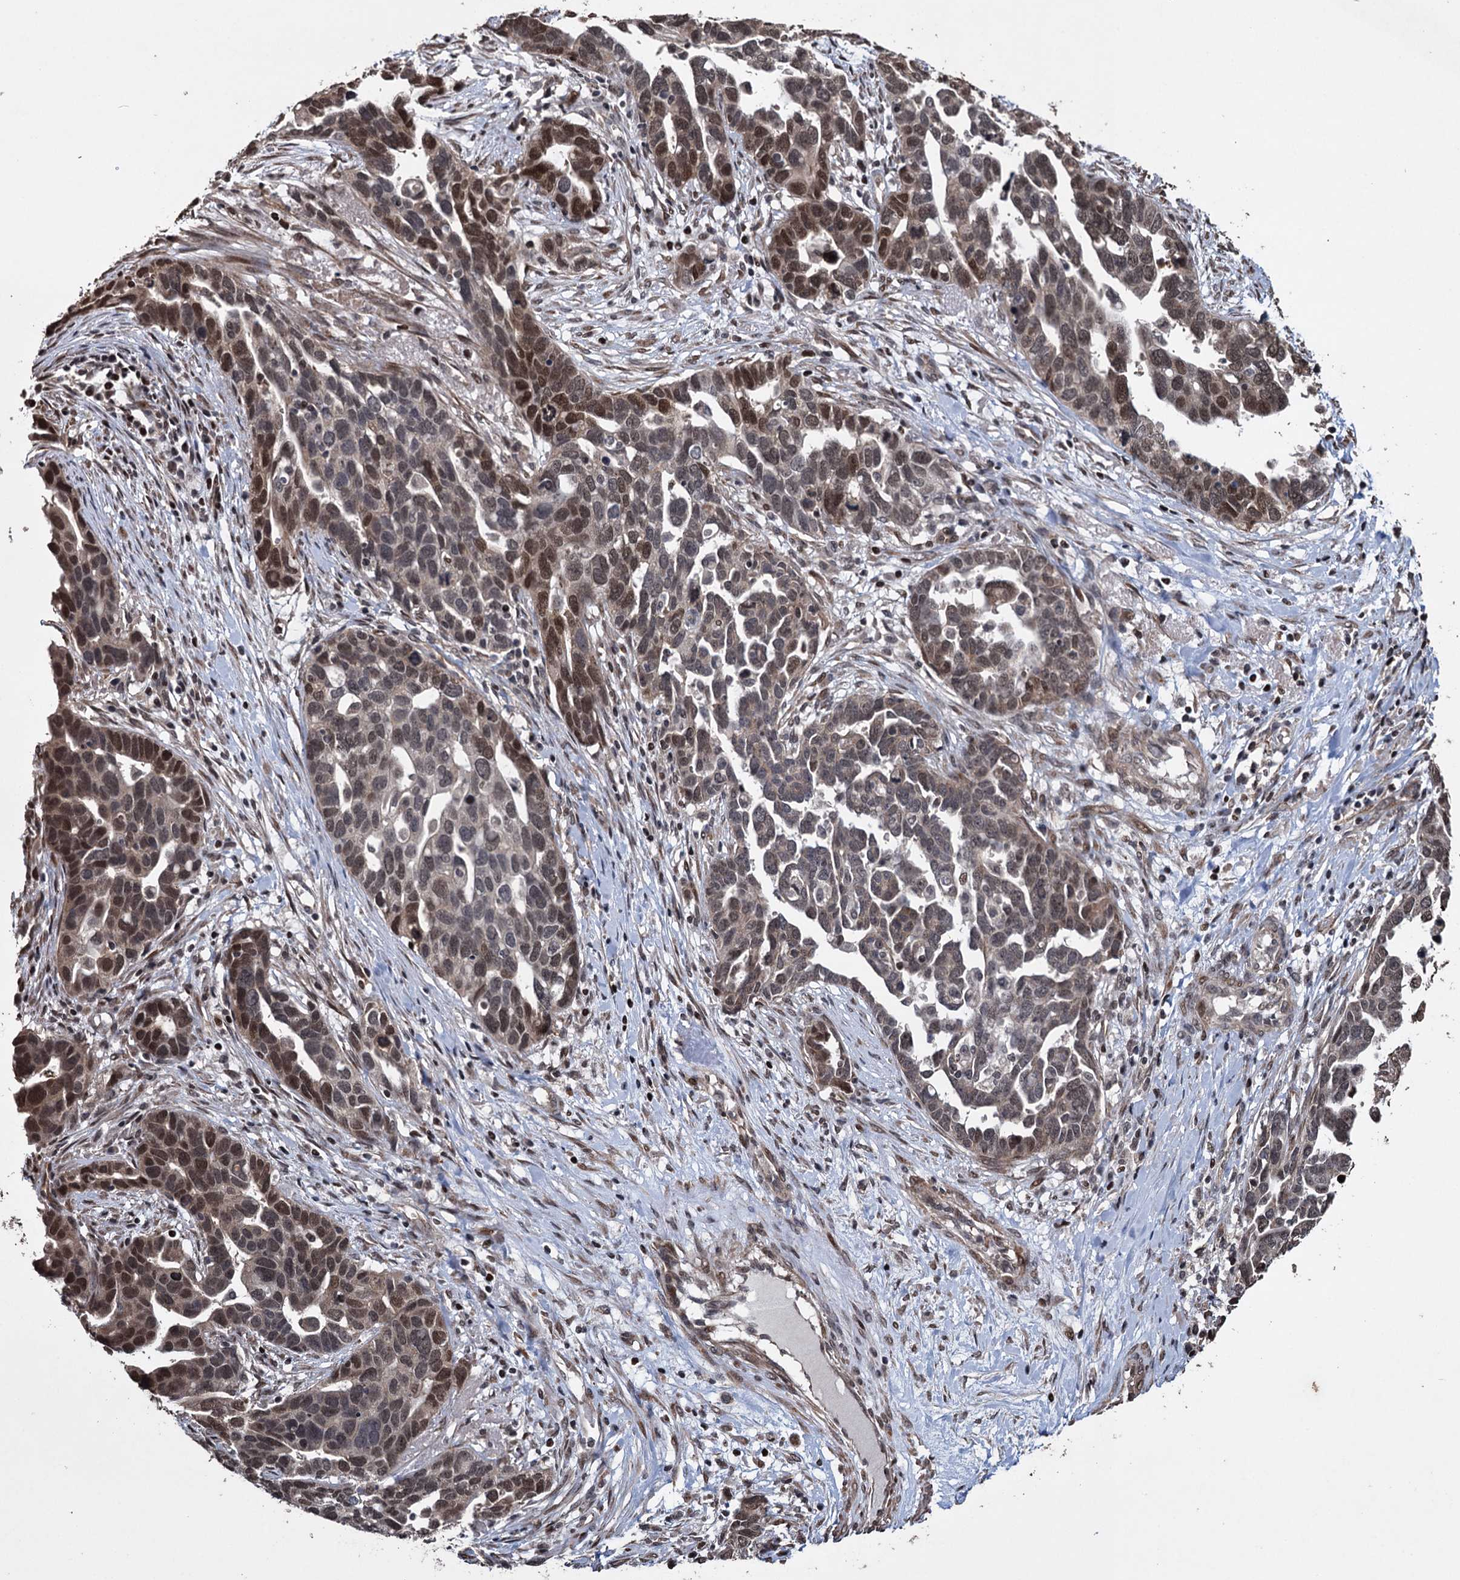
{"staining": {"intensity": "moderate", "quantity": "25%-75%", "location": "nuclear"}, "tissue": "ovarian cancer", "cell_type": "Tumor cells", "image_type": "cancer", "snomed": [{"axis": "morphology", "description": "Cystadenocarcinoma, serous, NOS"}, {"axis": "topography", "description": "Ovary"}], "caption": "Tumor cells exhibit moderate nuclear positivity in approximately 25%-75% of cells in ovarian serous cystadenocarcinoma.", "gene": "EYA4", "patient": {"sex": "female", "age": 54}}